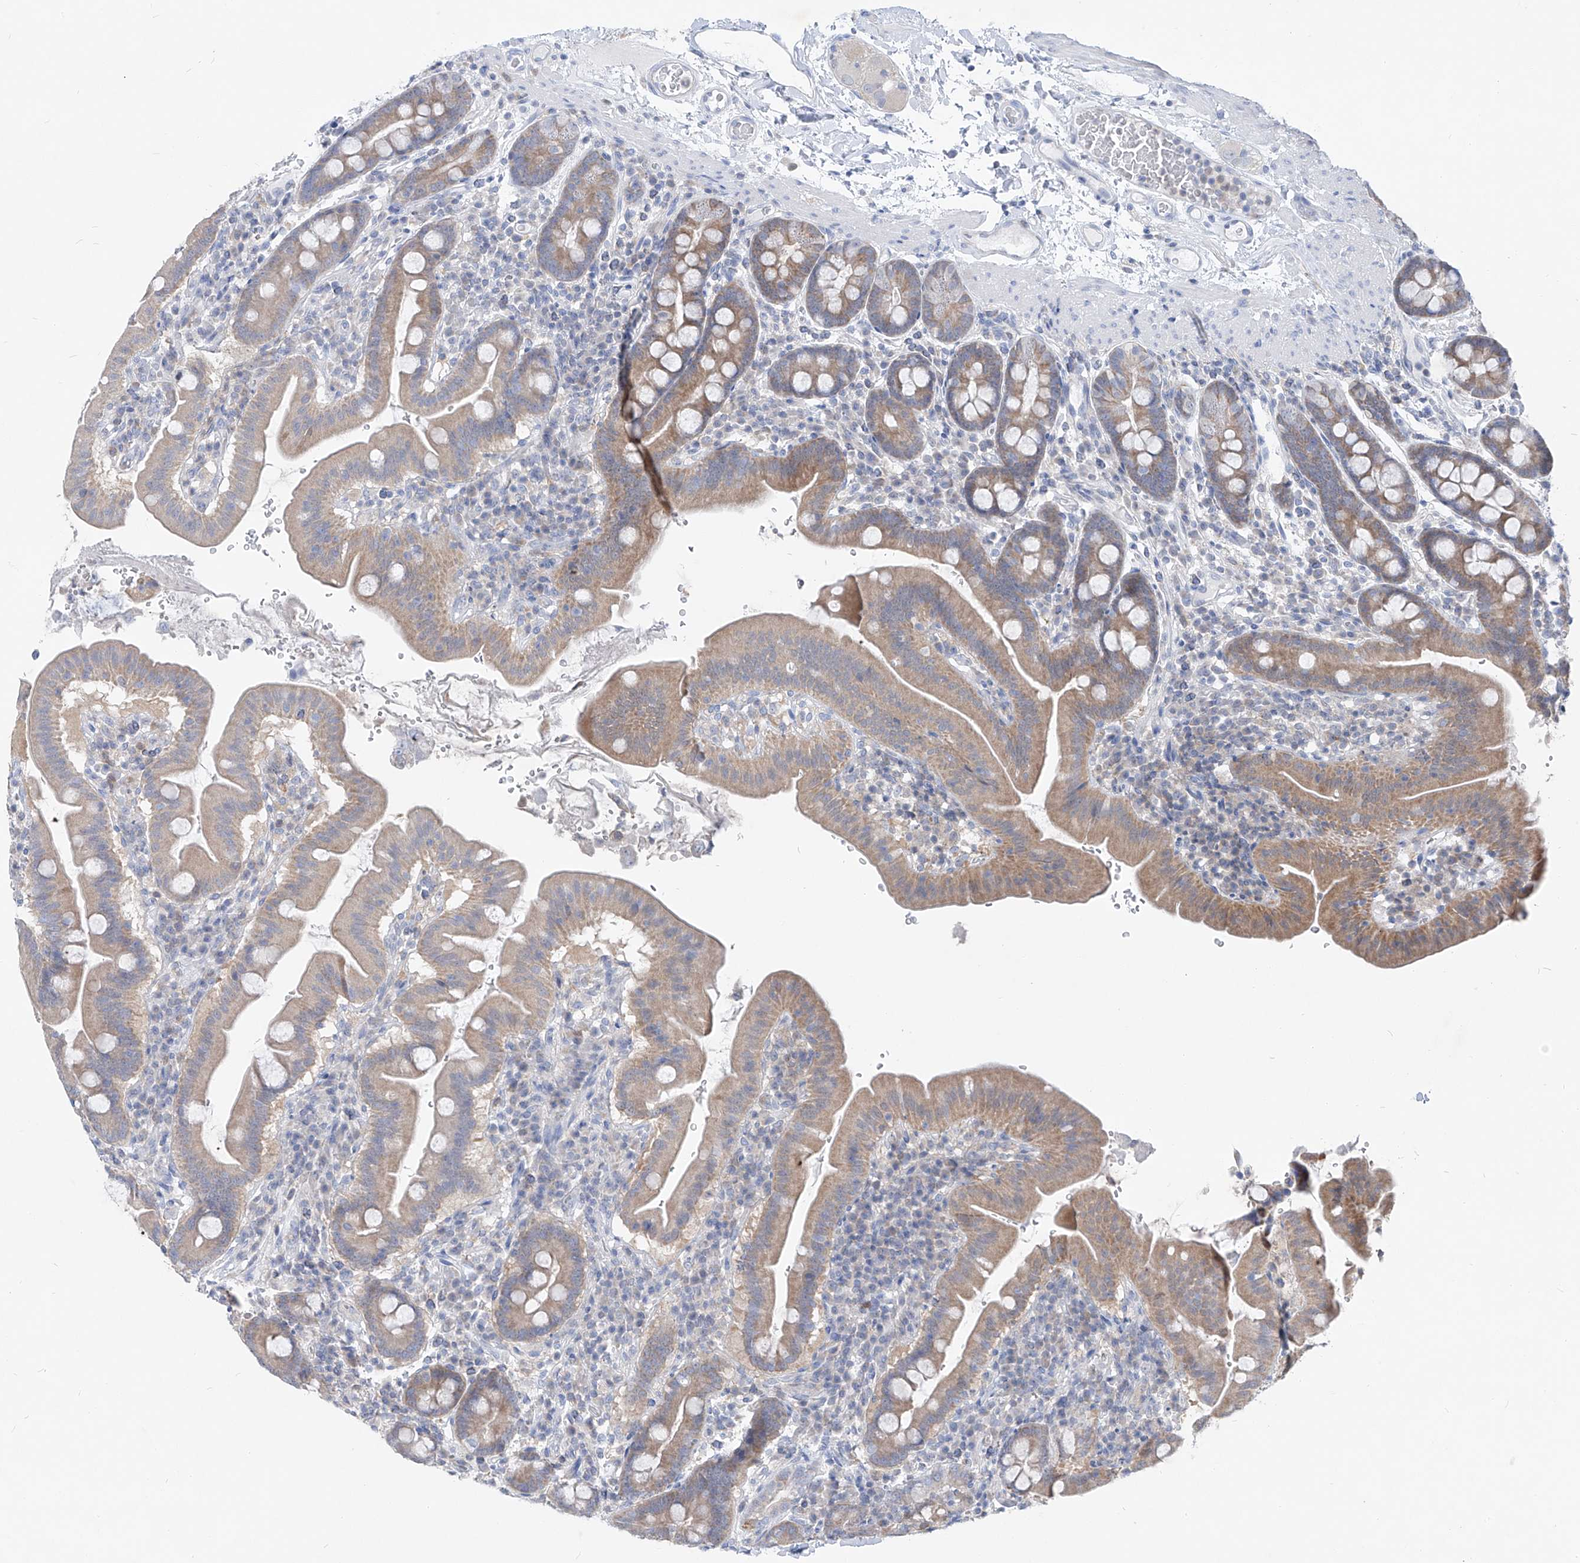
{"staining": {"intensity": "moderate", "quantity": "25%-75%", "location": "cytoplasmic/membranous"}, "tissue": "duodenum", "cell_type": "Glandular cells", "image_type": "normal", "snomed": [{"axis": "morphology", "description": "Normal tissue, NOS"}, {"axis": "morphology", "description": "Adenocarcinoma, NOS"}, {"axis": "topography", "description": "Pancreas"}, {"axis": "topography", "description": "Duodenum"}], "caption": "Immunohistochemical staining of normal human duodenum reveals 25%-75% levels of moderate cytoplasmic/membranous protein positivity in approximately 25%-75% of glandular cells.", "gene": "UFL1", "patient": {"sex": "male", "age": 50}}